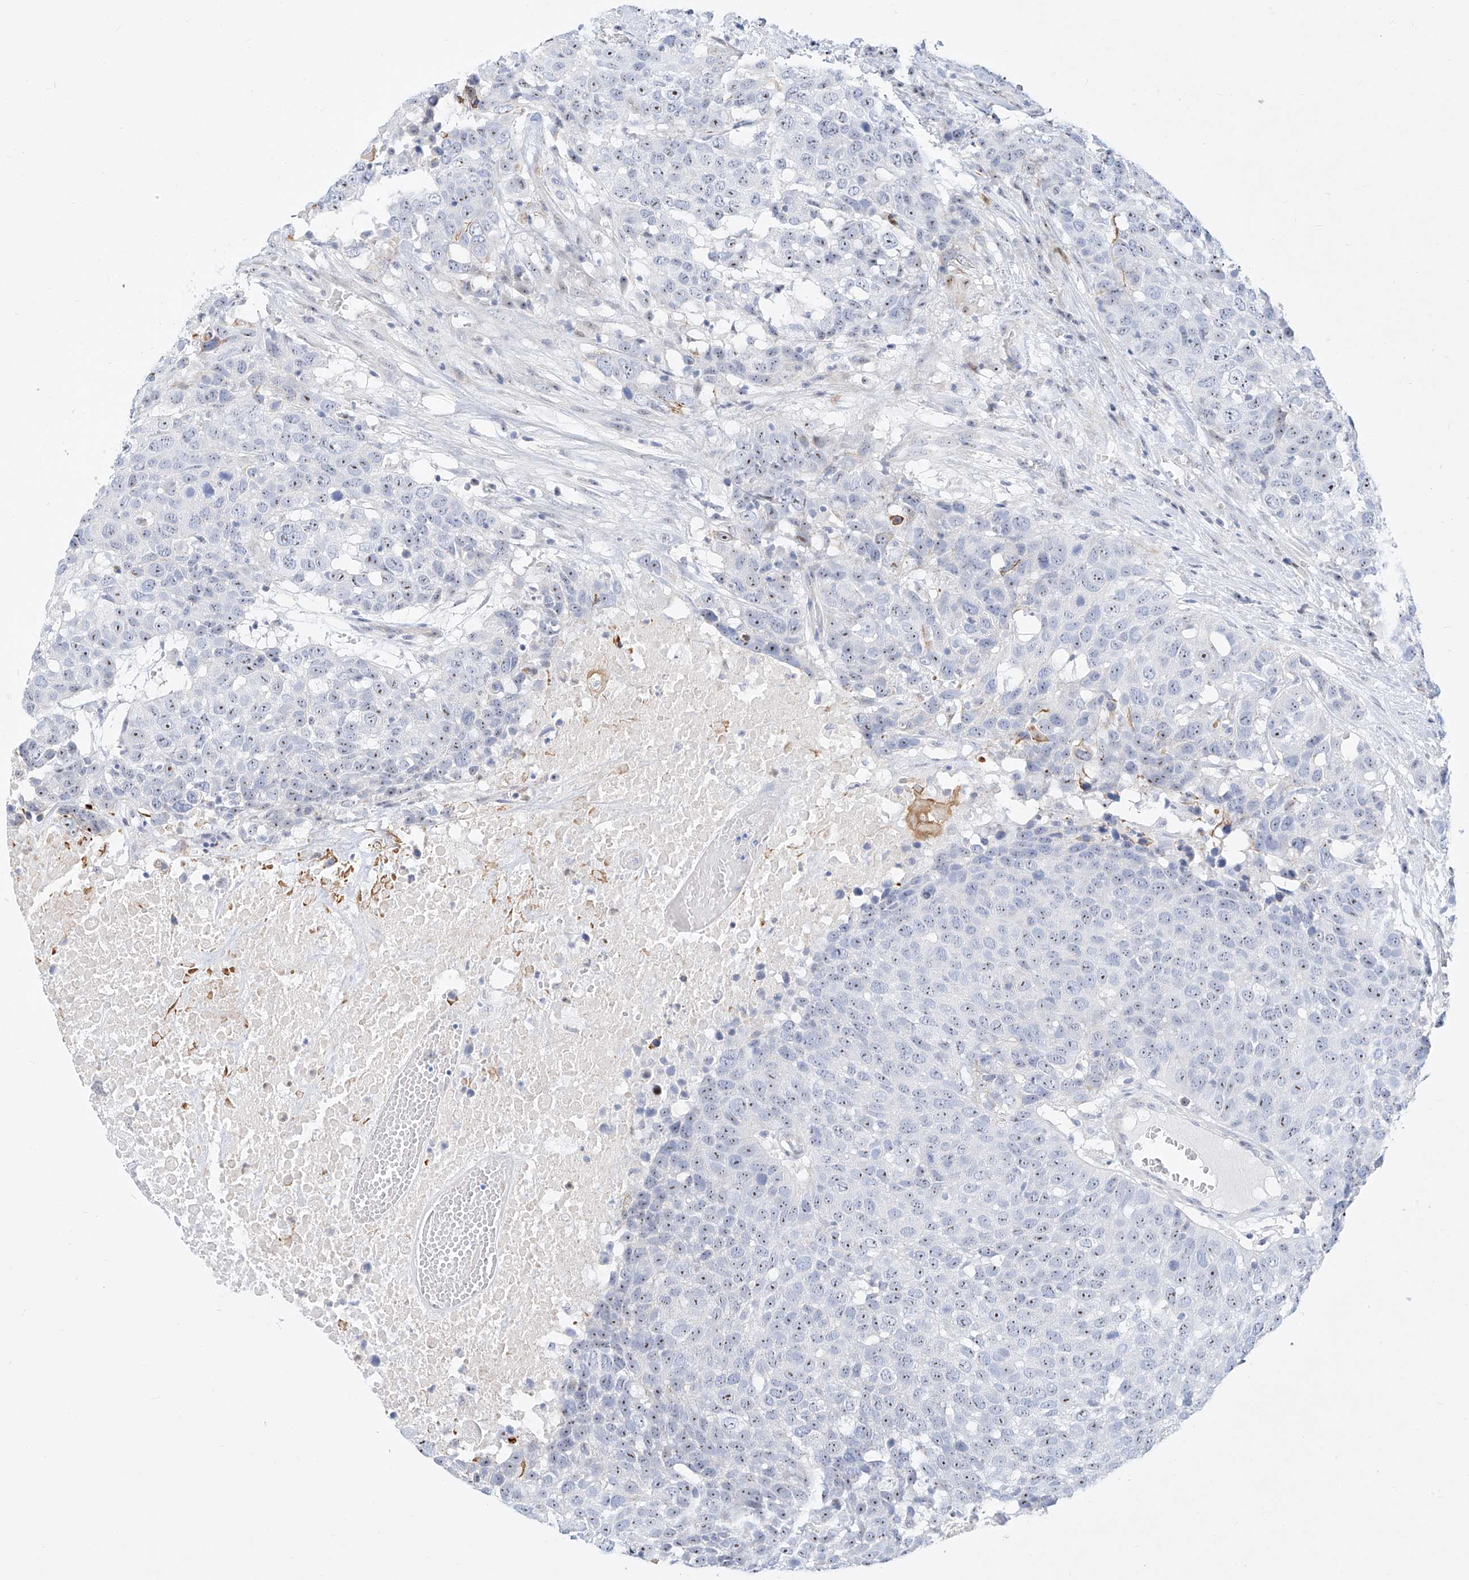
{"staining": {"intensity": "moderate", "quantity": "<25%", "location": "nuclear"}, "tissue": "head and neck cancer", "cell_type": "Tumor cells", "image_type": "cancer", "snomed": [{"axis": "morphology", "description": "Squamous cell carcinoma, NOS"}, {"axis": "topography", "description": "Head-Neck"}], "caption": "Tumor cells display moderate nuclear positivity in about <25% of cells in head and neck cancer.", "gene": "SNU13", "patient": {"sex": "male", "age": 66}}